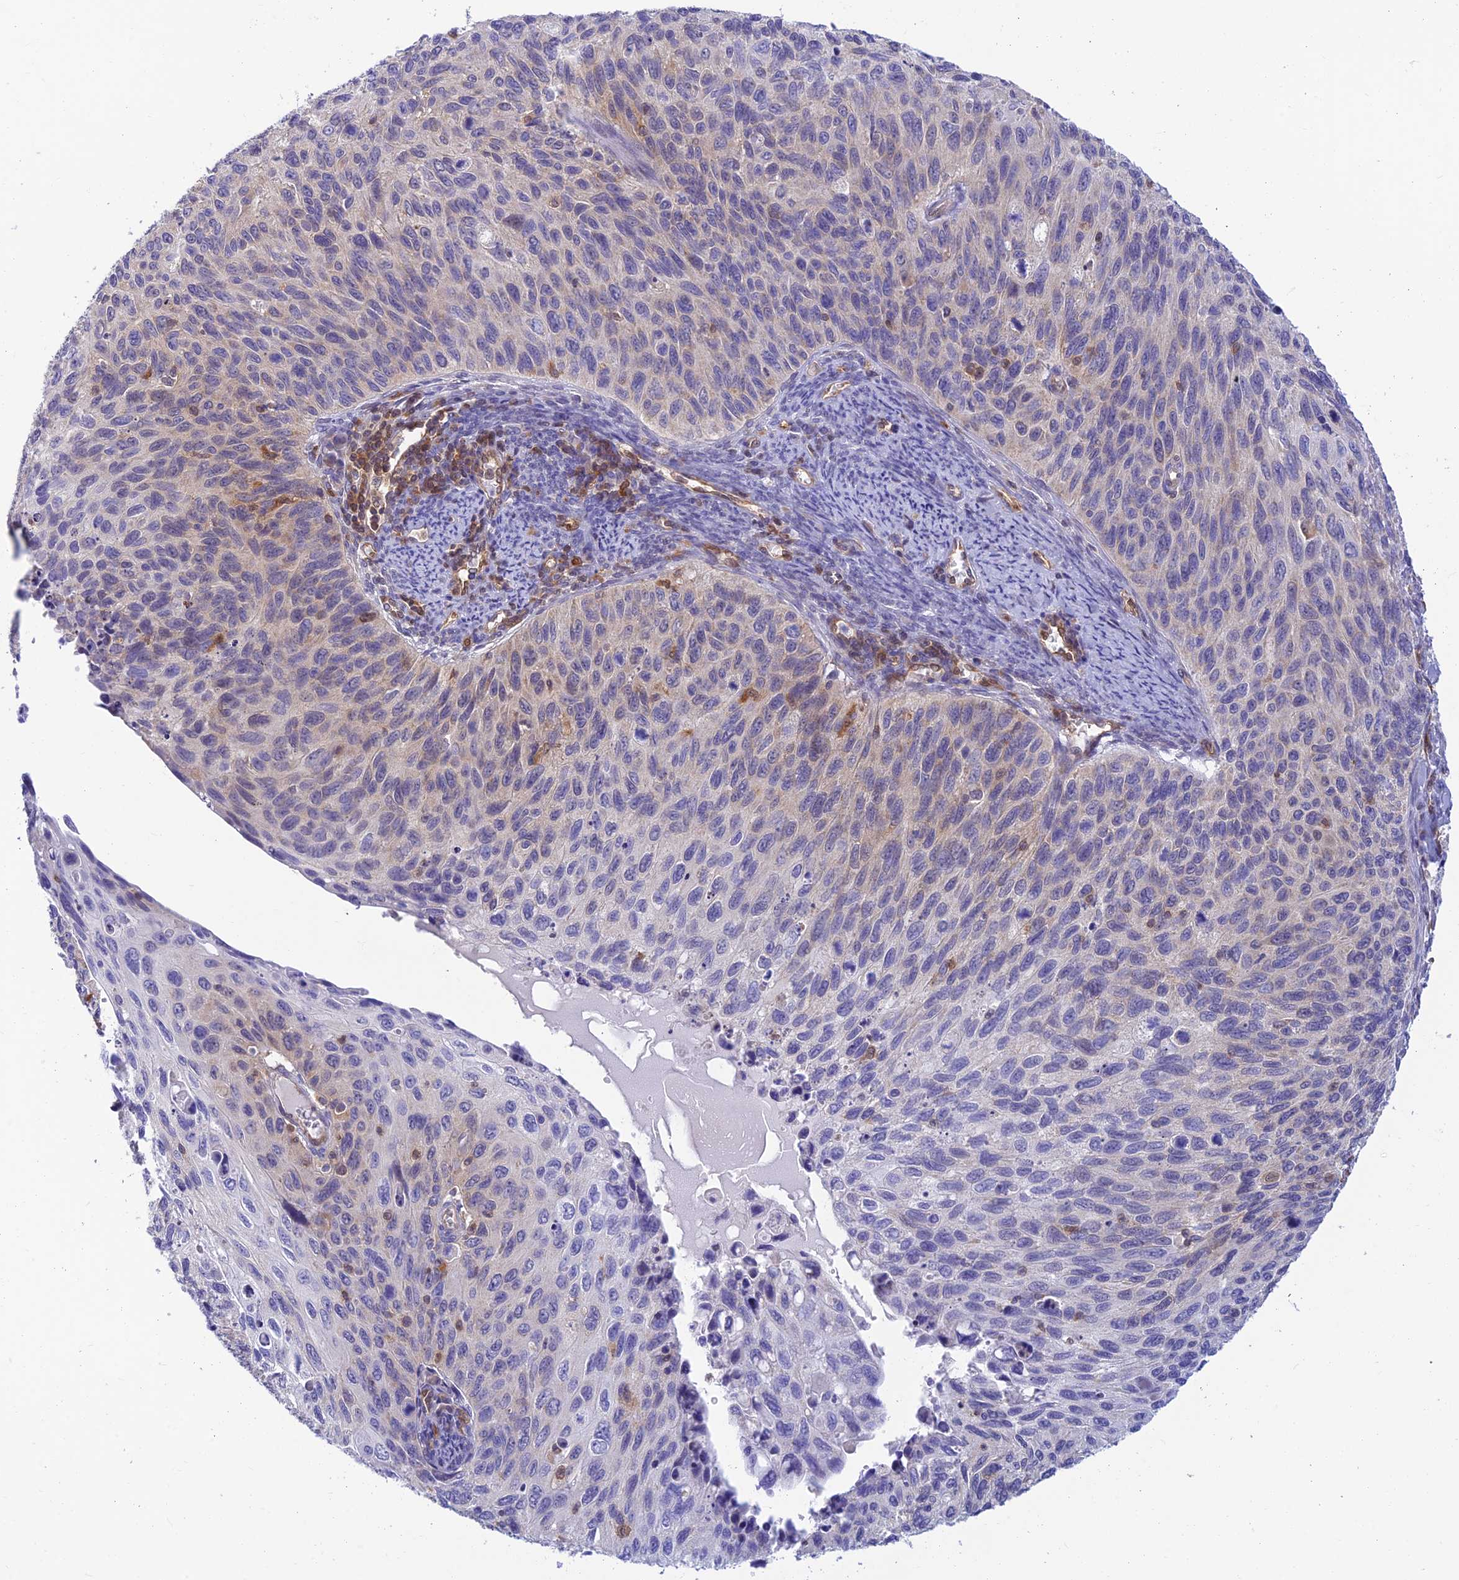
{"staining": {"intensity": "weak", "quantity": "<25%", "location": "cytoplasmic/membranous"}, "tissue": "cervical cancer", "cell_type": "Tumor cells", "image_type": "cancer", "snomed": [{"axis": "morphology", "description": "Squamous cell carcinoma, NOS"}, {"axis": "topography", "description": "Cervix"}], "caption": "A micrograph of squamous cell carcinoma (cervical) stained for a protein exhibits no brown staining in tumor cells.", "gene": "LYSMD2", "patient": {"sex": "female", "age": 70}}